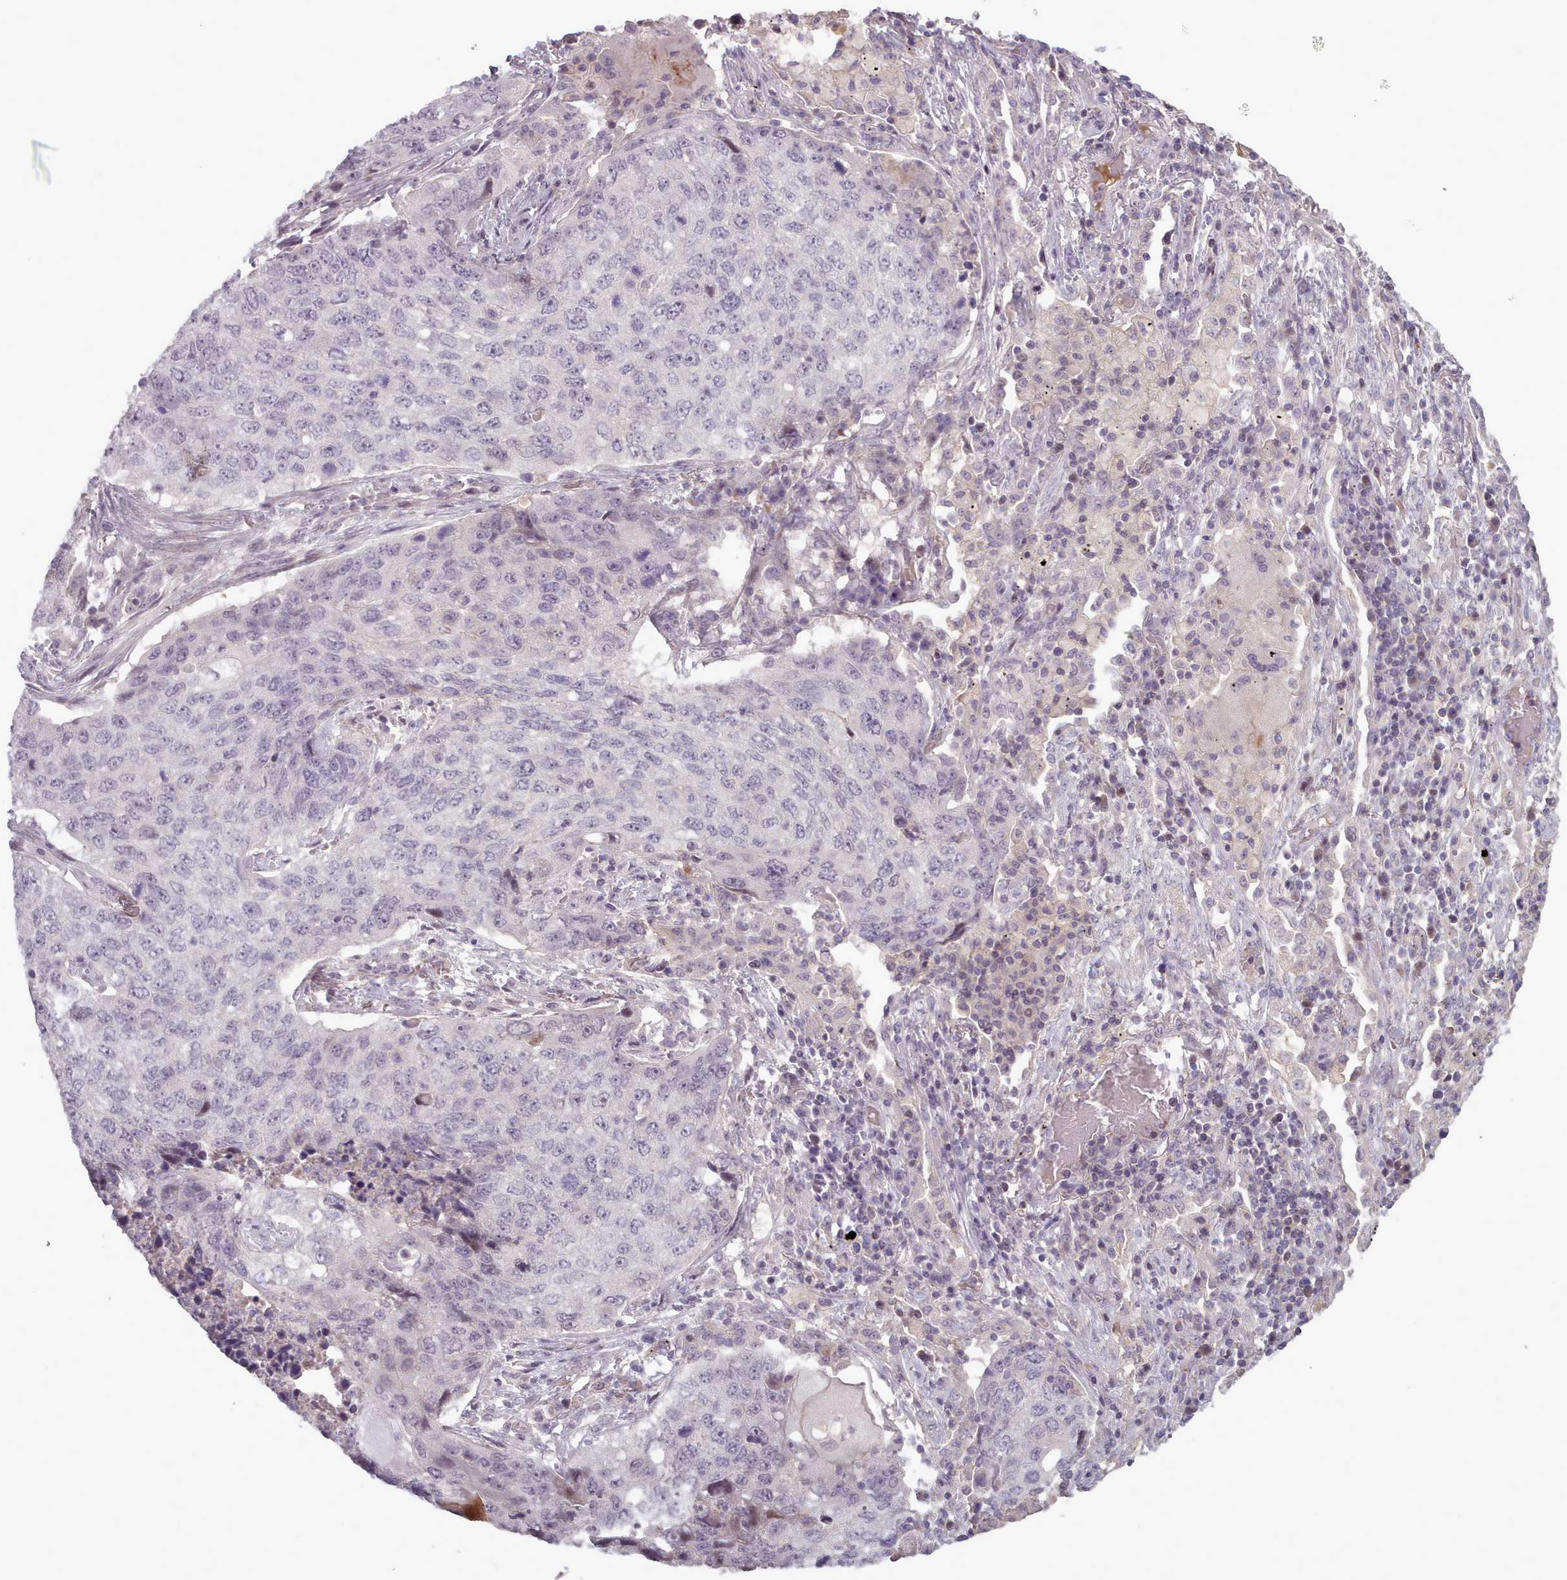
{"staining": {"intensity": "negative", "quantity": "none", "location": "none"}, "tissue": "lung cancer", "cell_type": "Tumor cells", "image_type": "cancer", "snomed": [{"axis": "morphology", "description": "Squamous cell carcinoma, NOS"}, {"axis": "topography", "description": "Lung"}], "caption": "A high-resolution image shows immunohistochemistry (IHC) staining of squamous cell carcinoma (lung), which demonstrates no significant expression in tumor cells. (DAB IHC visualized using brightfield microscopy, high magnification).", "gene": "LEFTY2", "patient": {"sex": "female", "age": 63}}